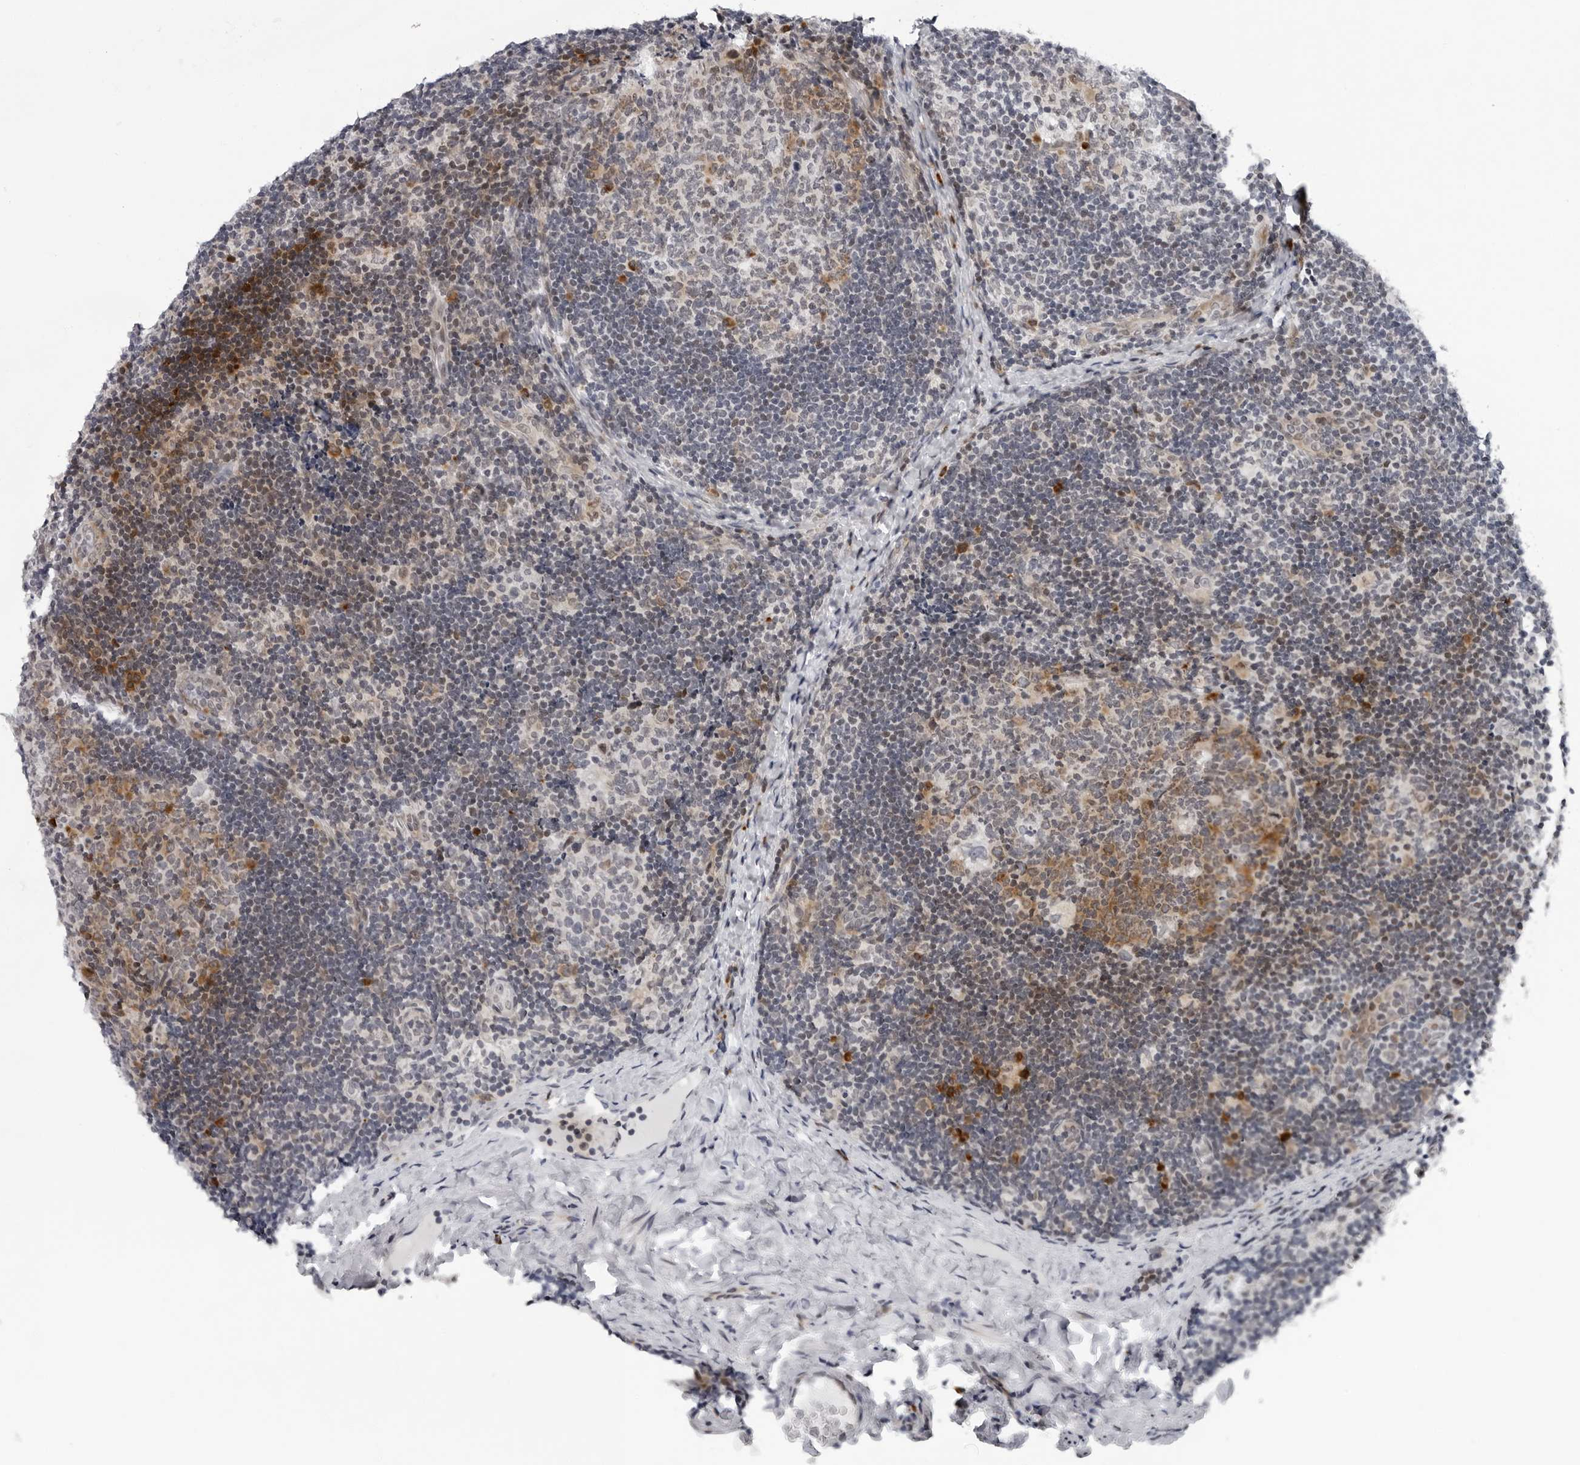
{"staining": {"intensity": "moderate", "quantity": "25%-75%", "location": "cytoplasmic/membranous"}, "tissue": "lymph node", "cell_type": "Germinal center cells", "image_type": "normal", "snomed": [{"axis": "morphology", "description": "Normal tissue, NOS"}, {"axis": "topography", "description": "Lymph node"}], "caption": "A brown stain shows moderate cytoplasmic/membranous expression of a protein in germinal center cells of normal human lymph node.", "gene": "PIP4K2C", "patient": {"sex": "female", "age": 14}}